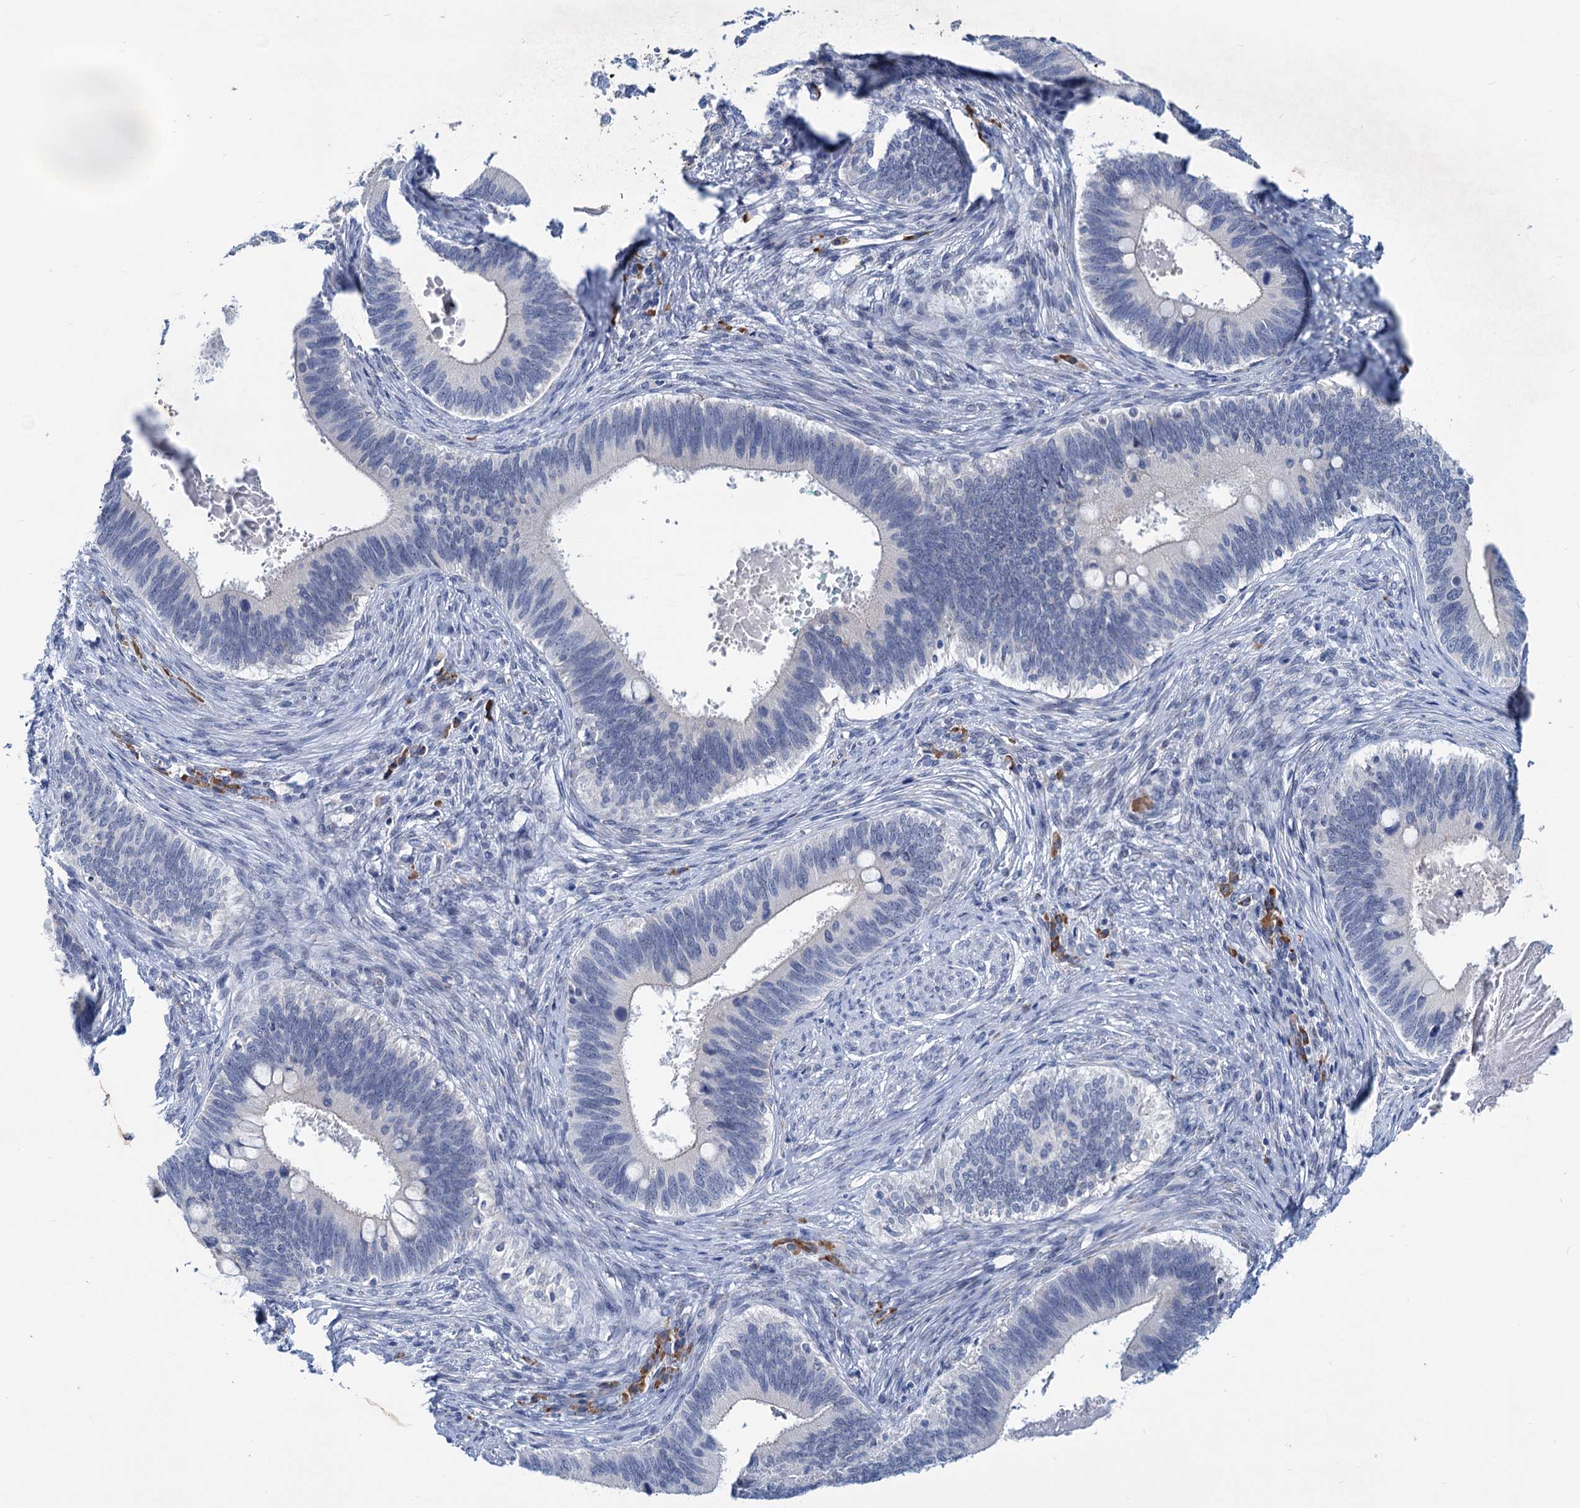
{"staining": {"intensity": "negative", "quantity": "none", "location": "none"}, "tissue": "cervical cancer", "cell_type": "Tumor cells", "image_type": "cancer", "snomed": [{"axis": "morphology", "description": "Adenocarcinoma, NOS"}, {"axis": "topography", "description": "Cervix"}], "caption": "The immunohistochemistry (IHC) photomicrograph has no significant staining in tumor cells of cervical adenocarcinoma tissue. (DAB (3,3'-diaminobenzidine) immunohistochemistry (IHC) with hematoxylin counter stain).", "gene": "NEU3", "patient": {"sex": "female", "age": 42}}